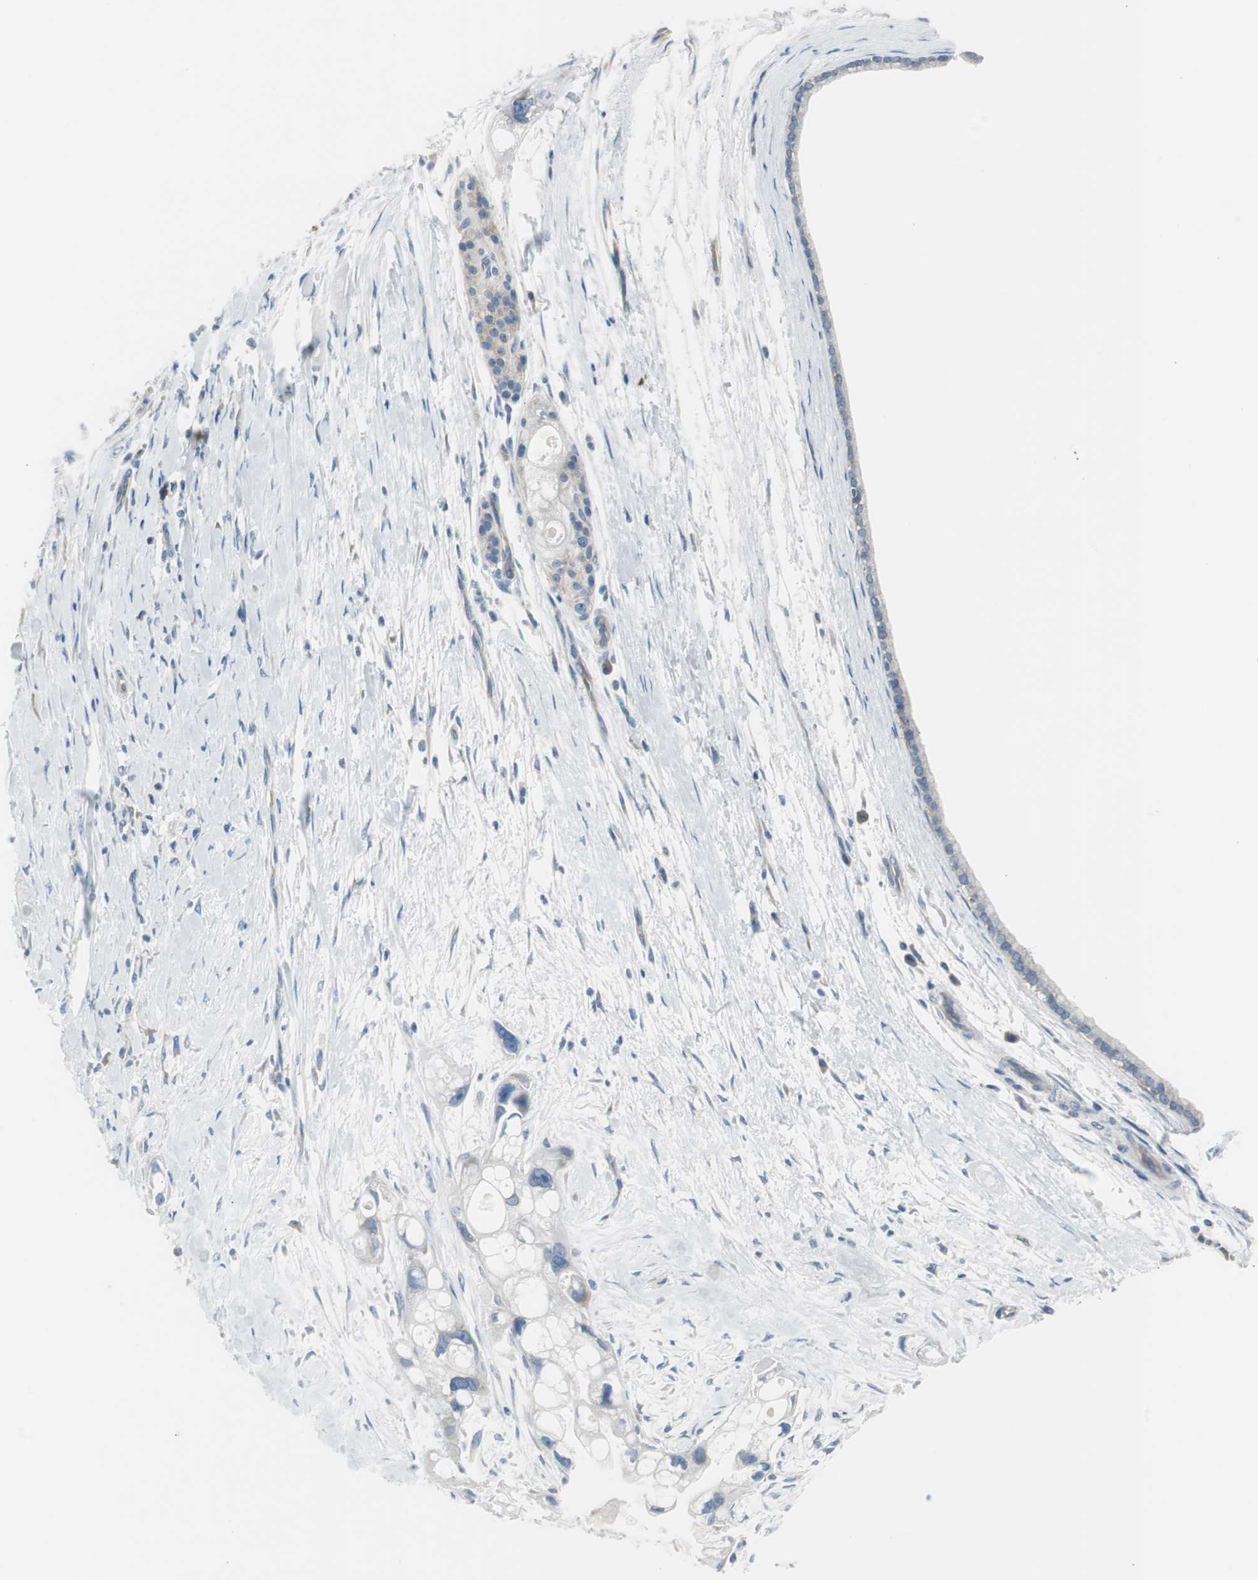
{"staining": {"intensity": "weak", "quantity": "<25%", "location": "cytoplasmic/membranous"}, "tissue": "pancreatic cancer", "cell_type": "Tumor cells", "image_type": "cancer", "snomed": [{"axis": "morphology", "description": "Adenocarcinoma, NOS"}, {"axis": "topography", "description": "Pancreas"}], "caption": "This is an immunohistochemistry (IHC) photomicrograph of pancreatic cancer. There is no staining in tumor cells.", "gene": "RPS12", "patient": {"sex": "female", "age": 77}}